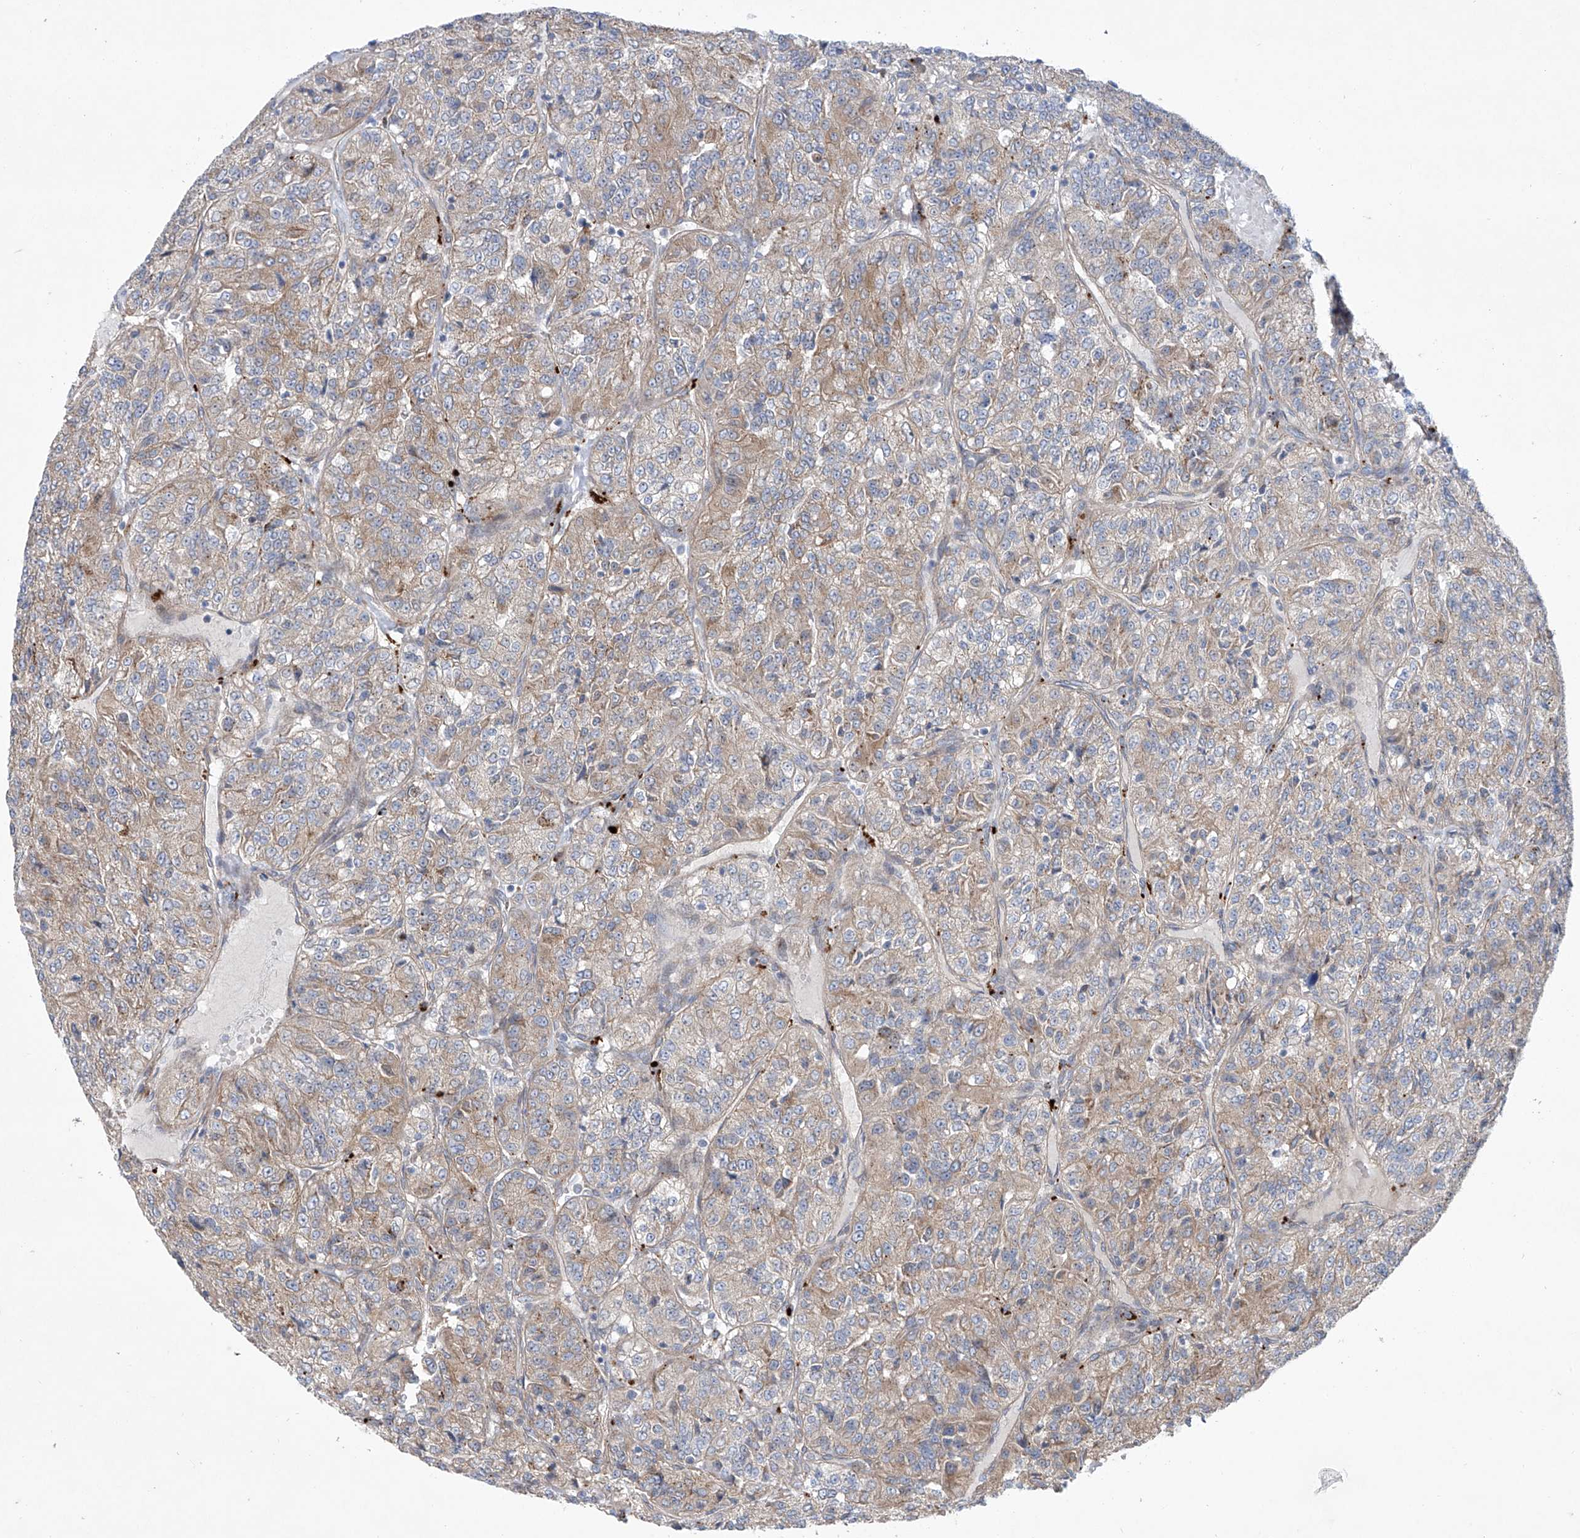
{"staining": {"intensity": "weak", "quantity": ">75%", "location": "cytoplasmic/membranous"}, "tissue": "renal cancer", "cell_type": "Tumor cells", "image_type": "cancer", "snomed": [{"axis": "morphology", "description": "Adenocarcinoma, NOS"}, {"axis": "topography", "description": "Kidney"}], "caption": "Immunohistochemical staining of adenocarcinoma (renal) shows low levels of weak cytoplasmic/membranous staining in approximately >75% of tumor cells. (DAB = brown stain, brightfield microscopy at high magnification).", "gene": "KLC4", "patient": {"sex": "female", "age": 63}}